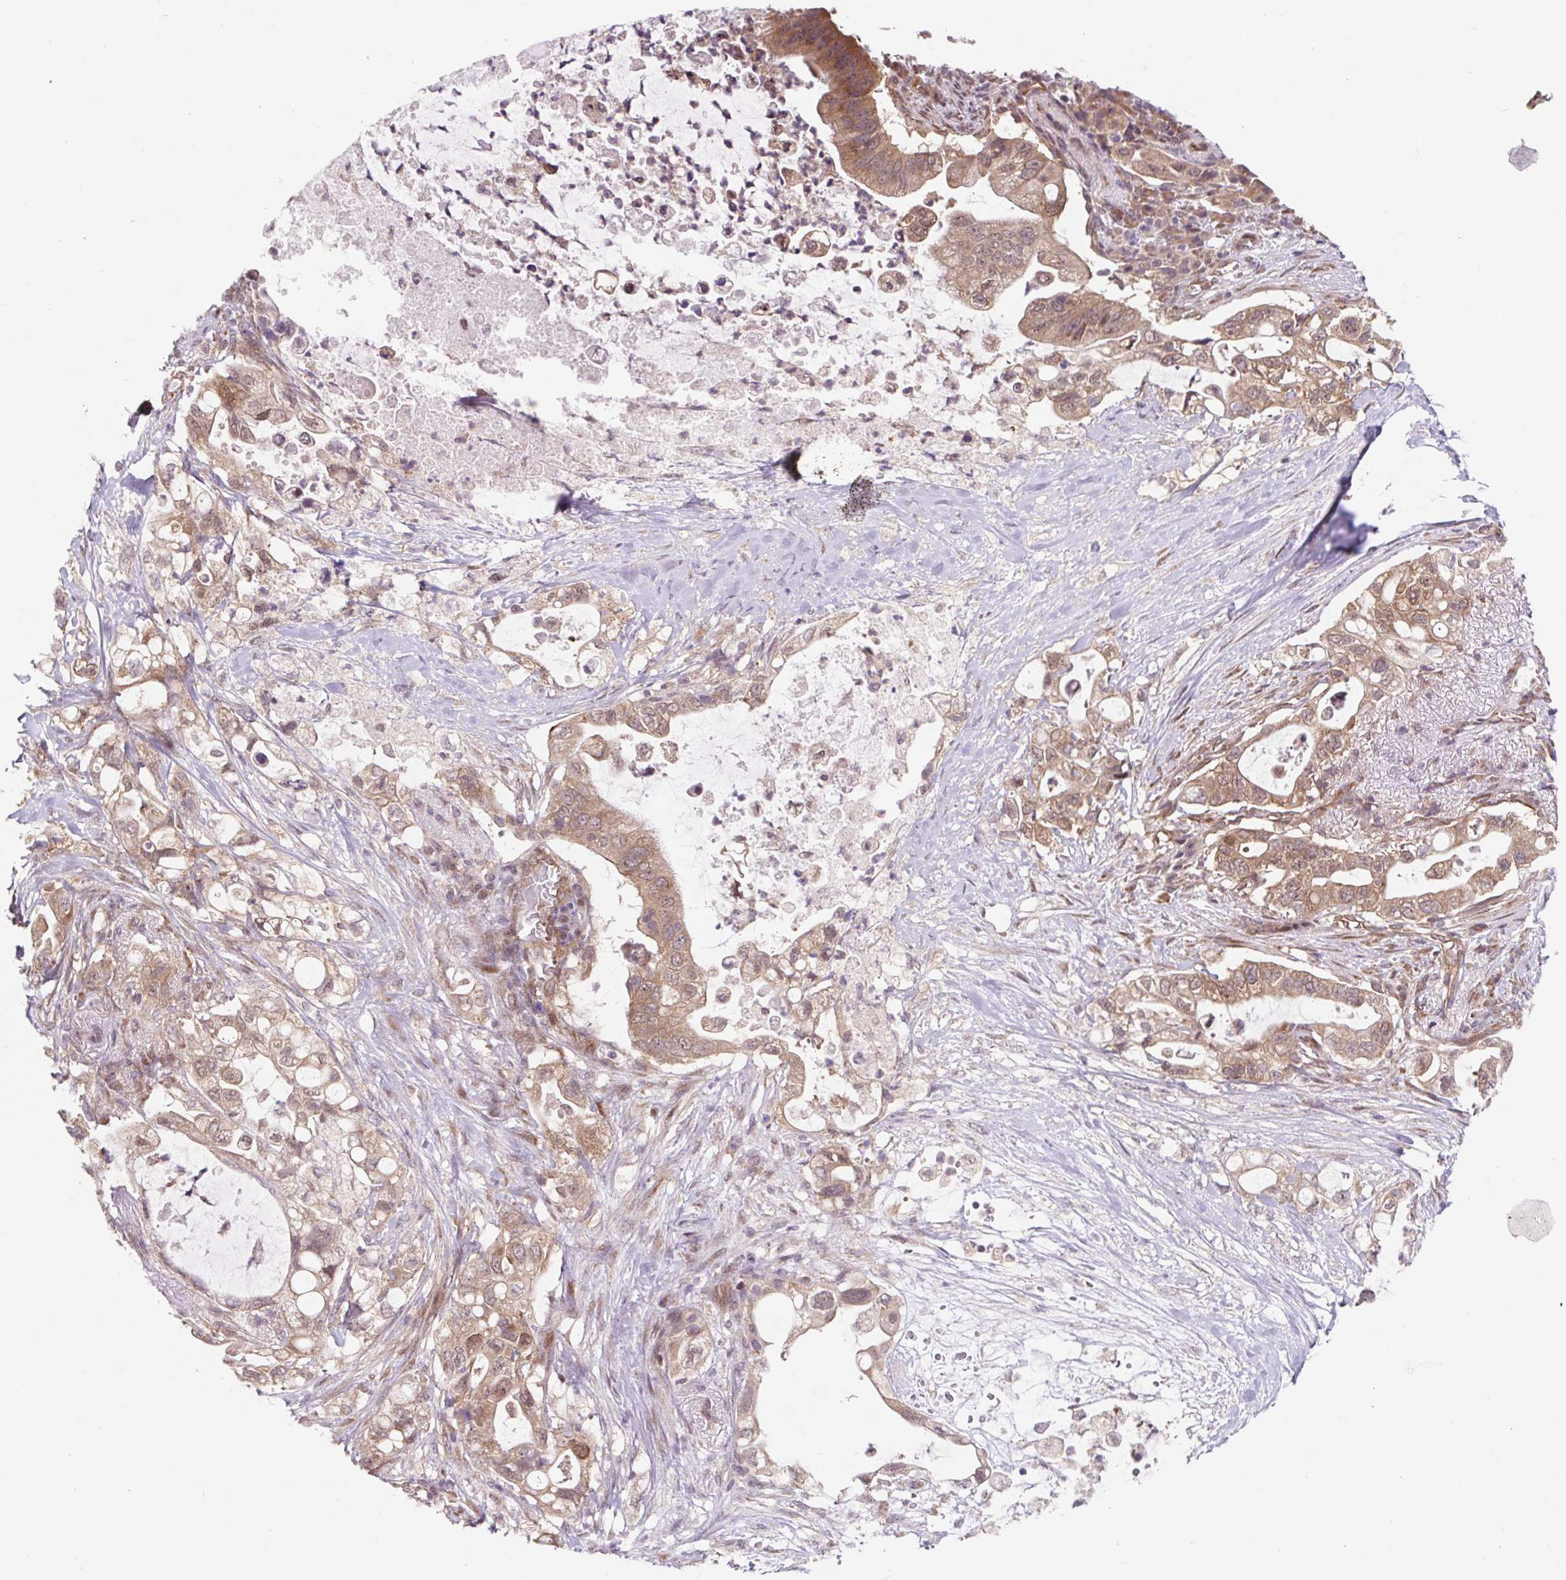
{"staining": {"intensity": "moderate", "quantity": ">75%", "location": "cytoplasmic/membranous,nuclear"}, "tissue": "pancreatic cancer", "cell_type": "Tumor cells", "image_type": "cancer", "snomed": [{"axis": "morphology", "description": "Adenocarcinoma, NOS"}, {"axis": "topography", "description": "Pancreas"}], "caption": "Moderate cytoplasmic/membranous and nuclear protein expression is appreciated in approximately >75% of tumor cells in pancreatic cancer (adenocarcinoma).", "gene": "HFE", "patient": {"sex": "female", "age": 72}}